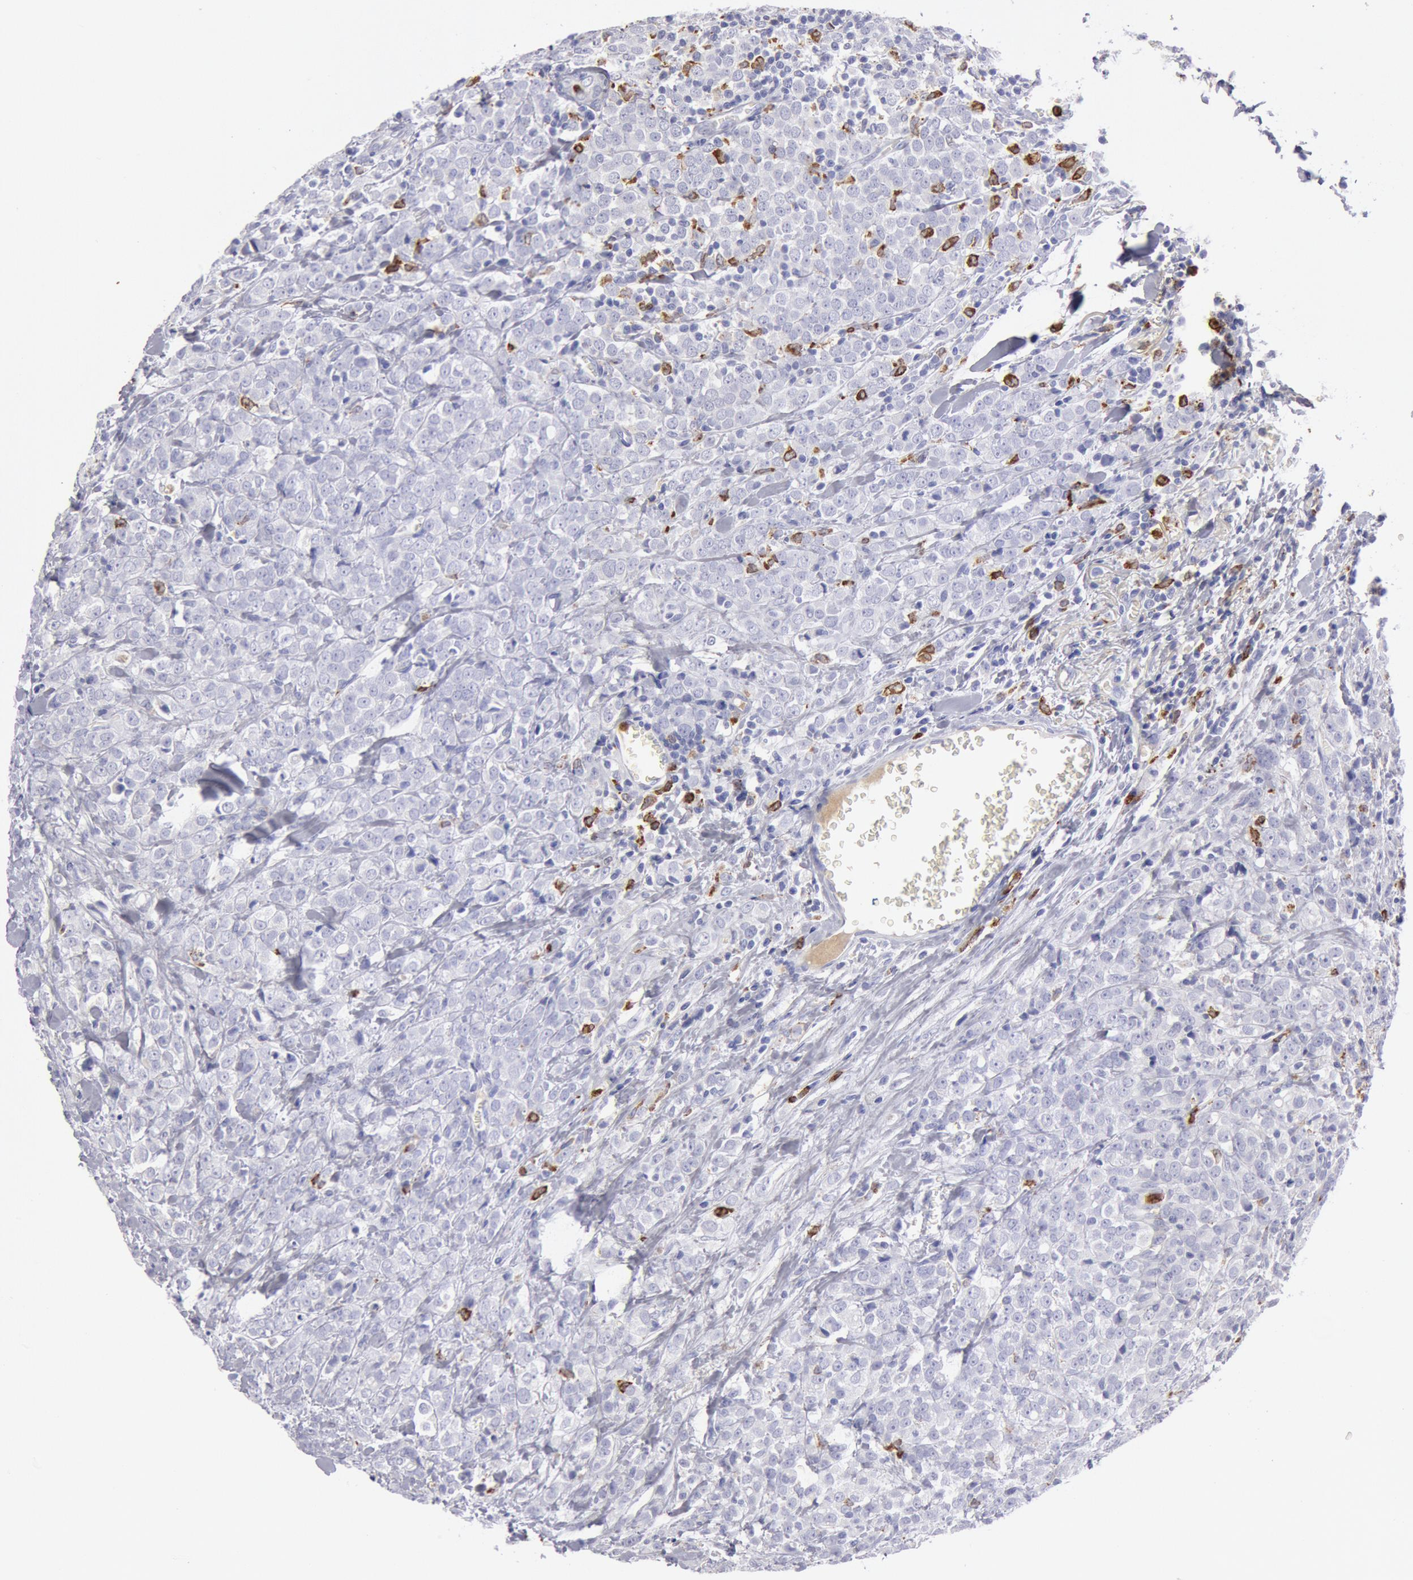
{"staining": {"intensity": "negative", "quantity": "none", "location": "none"}, "tissue": "breast cancer", "cell_type": "Tumor cells", "image_type": "cancer", "snomed": [{"axis": "morphology", "description": "Lobular carcinoma"}, {"axis": "topography", "description": "Breast"}], "caption": "Breast lobular carcinoma was stained to show a protein in brown. There is no significant staining in tumor cells.", "gene": "FCN1", "patient": {"sex": "female", "age": 57}}